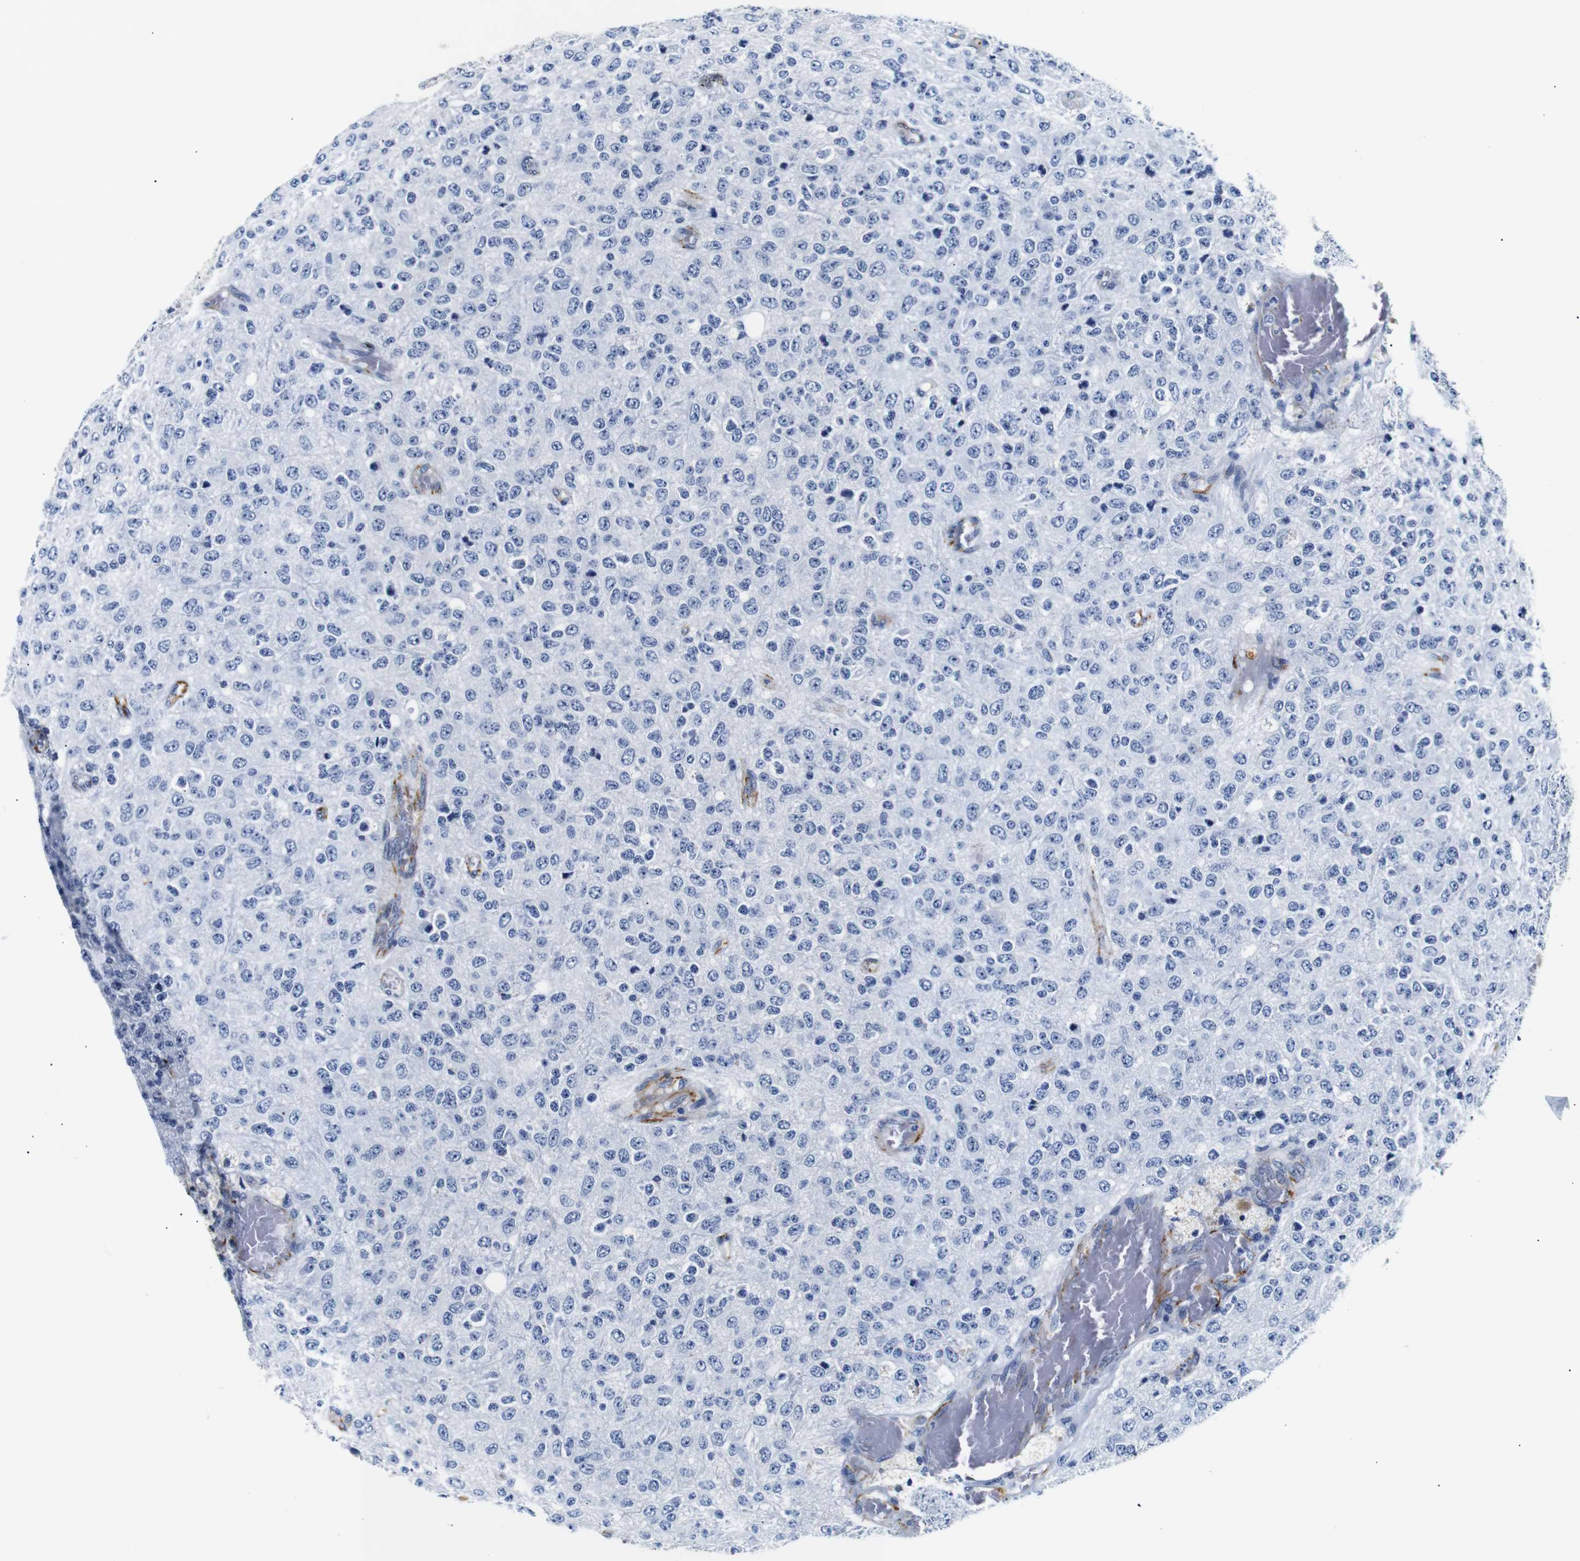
{"staining": {"intensity": "negative", "quantity": "none", "location": "none"}, "tissue": "glioma", "cell_type": "Tumor cells", "image_type": "cancer", "snomed": [{"axis": "morphology", "description": "Glioma, malignant, High grade"}, {"axis": "topography", "description": "pancreas cauda"}], "caption": "This is an immunohistochemistry (IHC) image of human malignant glioma (high-grade). There is no positivity in tumor cells.", "gene": "MUC4", "patient": {"sex": "male", "age": 60}}